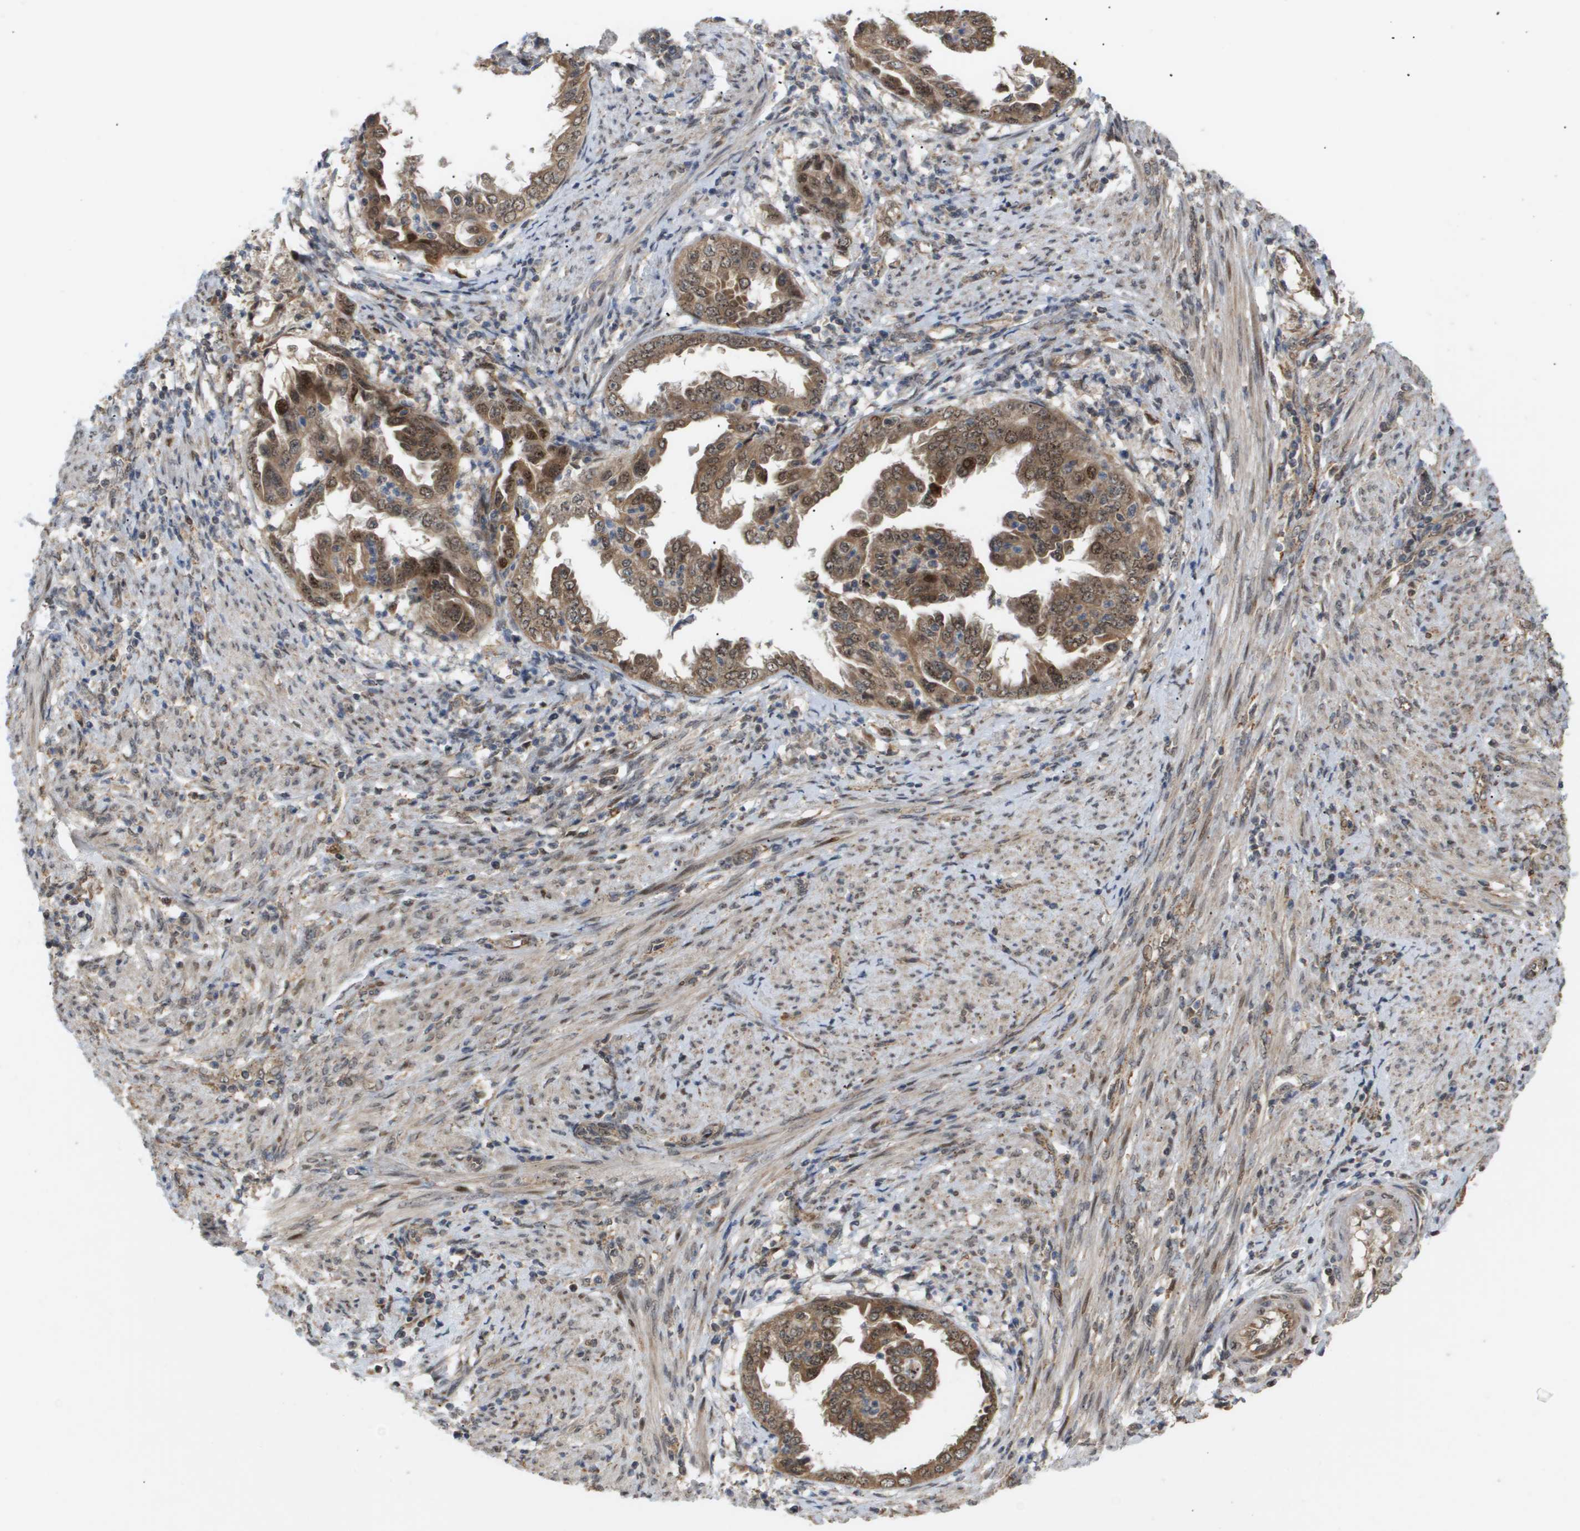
{"staining": {"intensity": "moderate", "quantity": ">75%", "location": "cytoplasmic/membranous,nuclear"}, "tissue": "endometrial cancer", "cell_type": "Tumor cells", "image_type": "cancer", "snomed": [{"axis": "morphology", "description": "Adenocarcinoma, NOS"}, {"axis": "topography", "description": "Endometrium"}], "caption": "IHC of adenocarcinoma (endometrial) reveals medium levels of moderate cytoplasmic/membranous and nuclear staining in about >75% of tumor cells.", "gene": "PDGFB", "patient": {"sex": "female", "age": 85}}